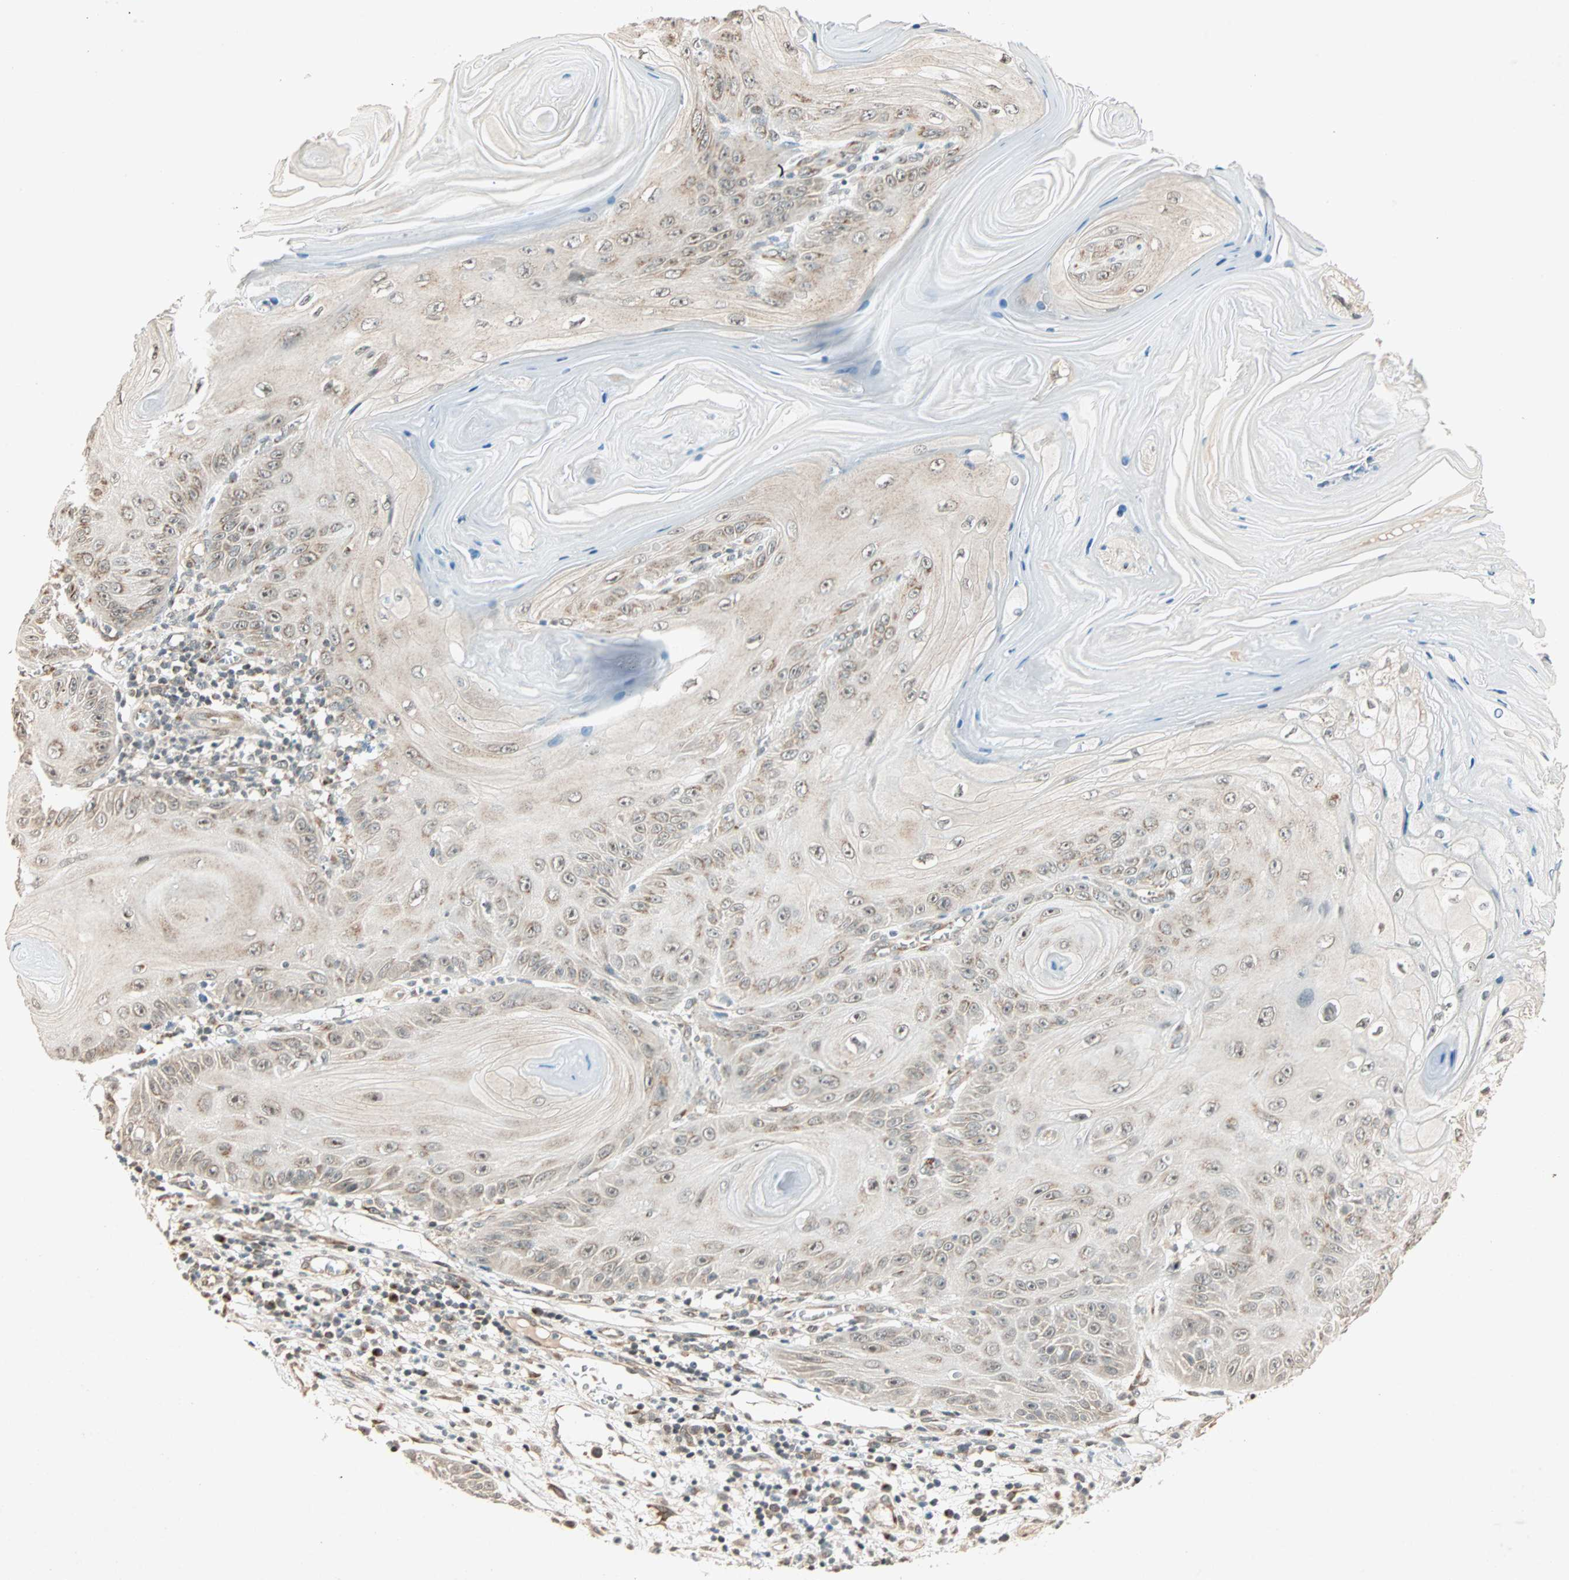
{"staining": {"intensity": "weak", "quantity": "<25%", "location": "cytoplasmic/membranous"}, "tissue": "skin cancer", "cell_type": "Tumor cells", "image_type": "cancer", "snomed": [{"axis": "morphology", "description": "Squamous cell carcinoma, NOS"}, {"axis": "topography", "description": "Skin"}], "caption": "Skin cancer was stained to show a protein in brown. There is no significant positivity in tumor cells. The staining is performed using DAB (3,3'-diaminobenzidine) brown chromogen with nuclei counter-stained in using hematoxylin.", "gene": "PRDM2", "patient": {"sex": "female", "age": 78}}